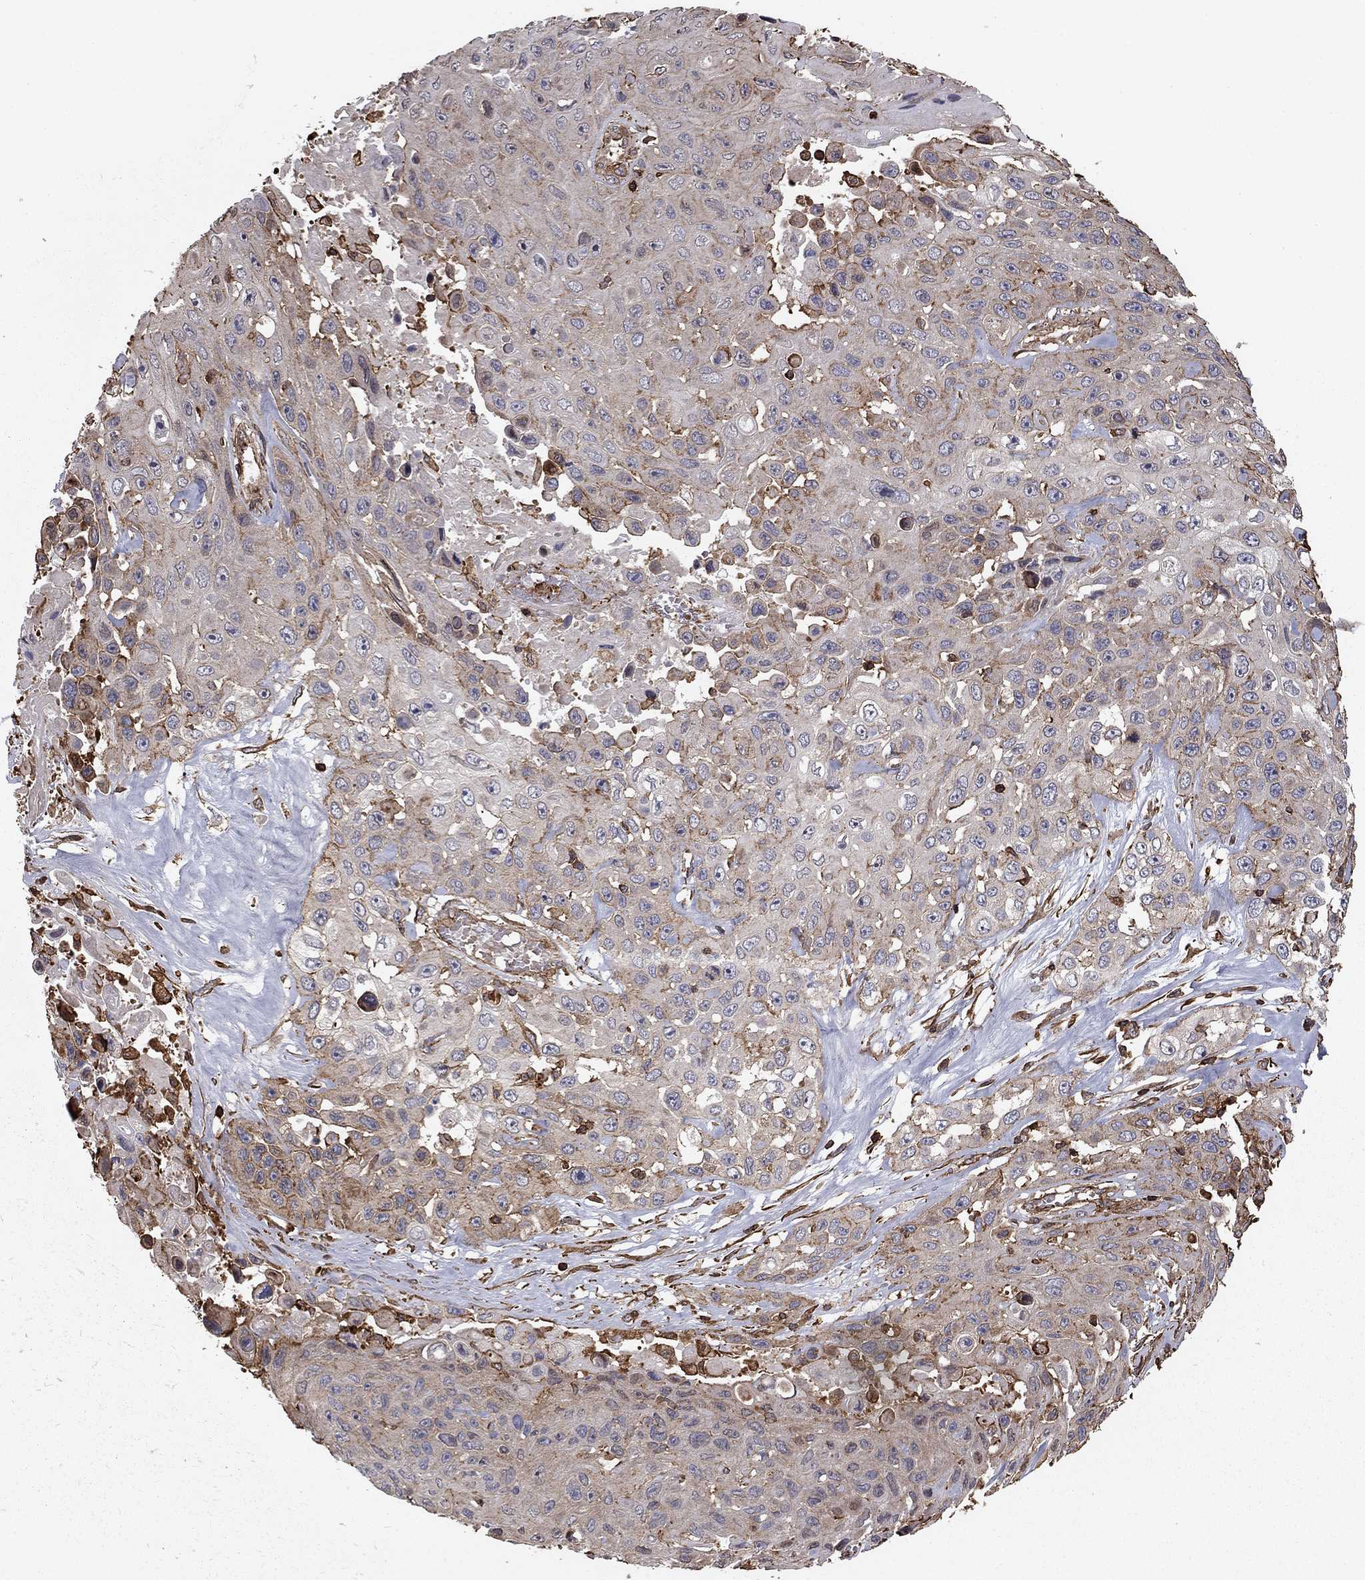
{"staining": {"intensity": "moderate", "quantity": "<25%", "location": "cytoplasmic/membranous"}, "tissue": "skin cancer", "cell_type": "Tumor cells", "image_type": "cancer", "snomed": [{"axis": "morphology", "description": "Squamous cell carcinoma, NOS"}, {"axis": "topography", "description": "Skin"}], "caption": "Immunohistochemical staining of human squamous cell carcinoma (skin) reveals low levels of moderate cytoplasmic/membranous staining in approximately <25% of tumor cells.", "gene": "HABP4", "patient": {"sex": "male", "age": 82}}